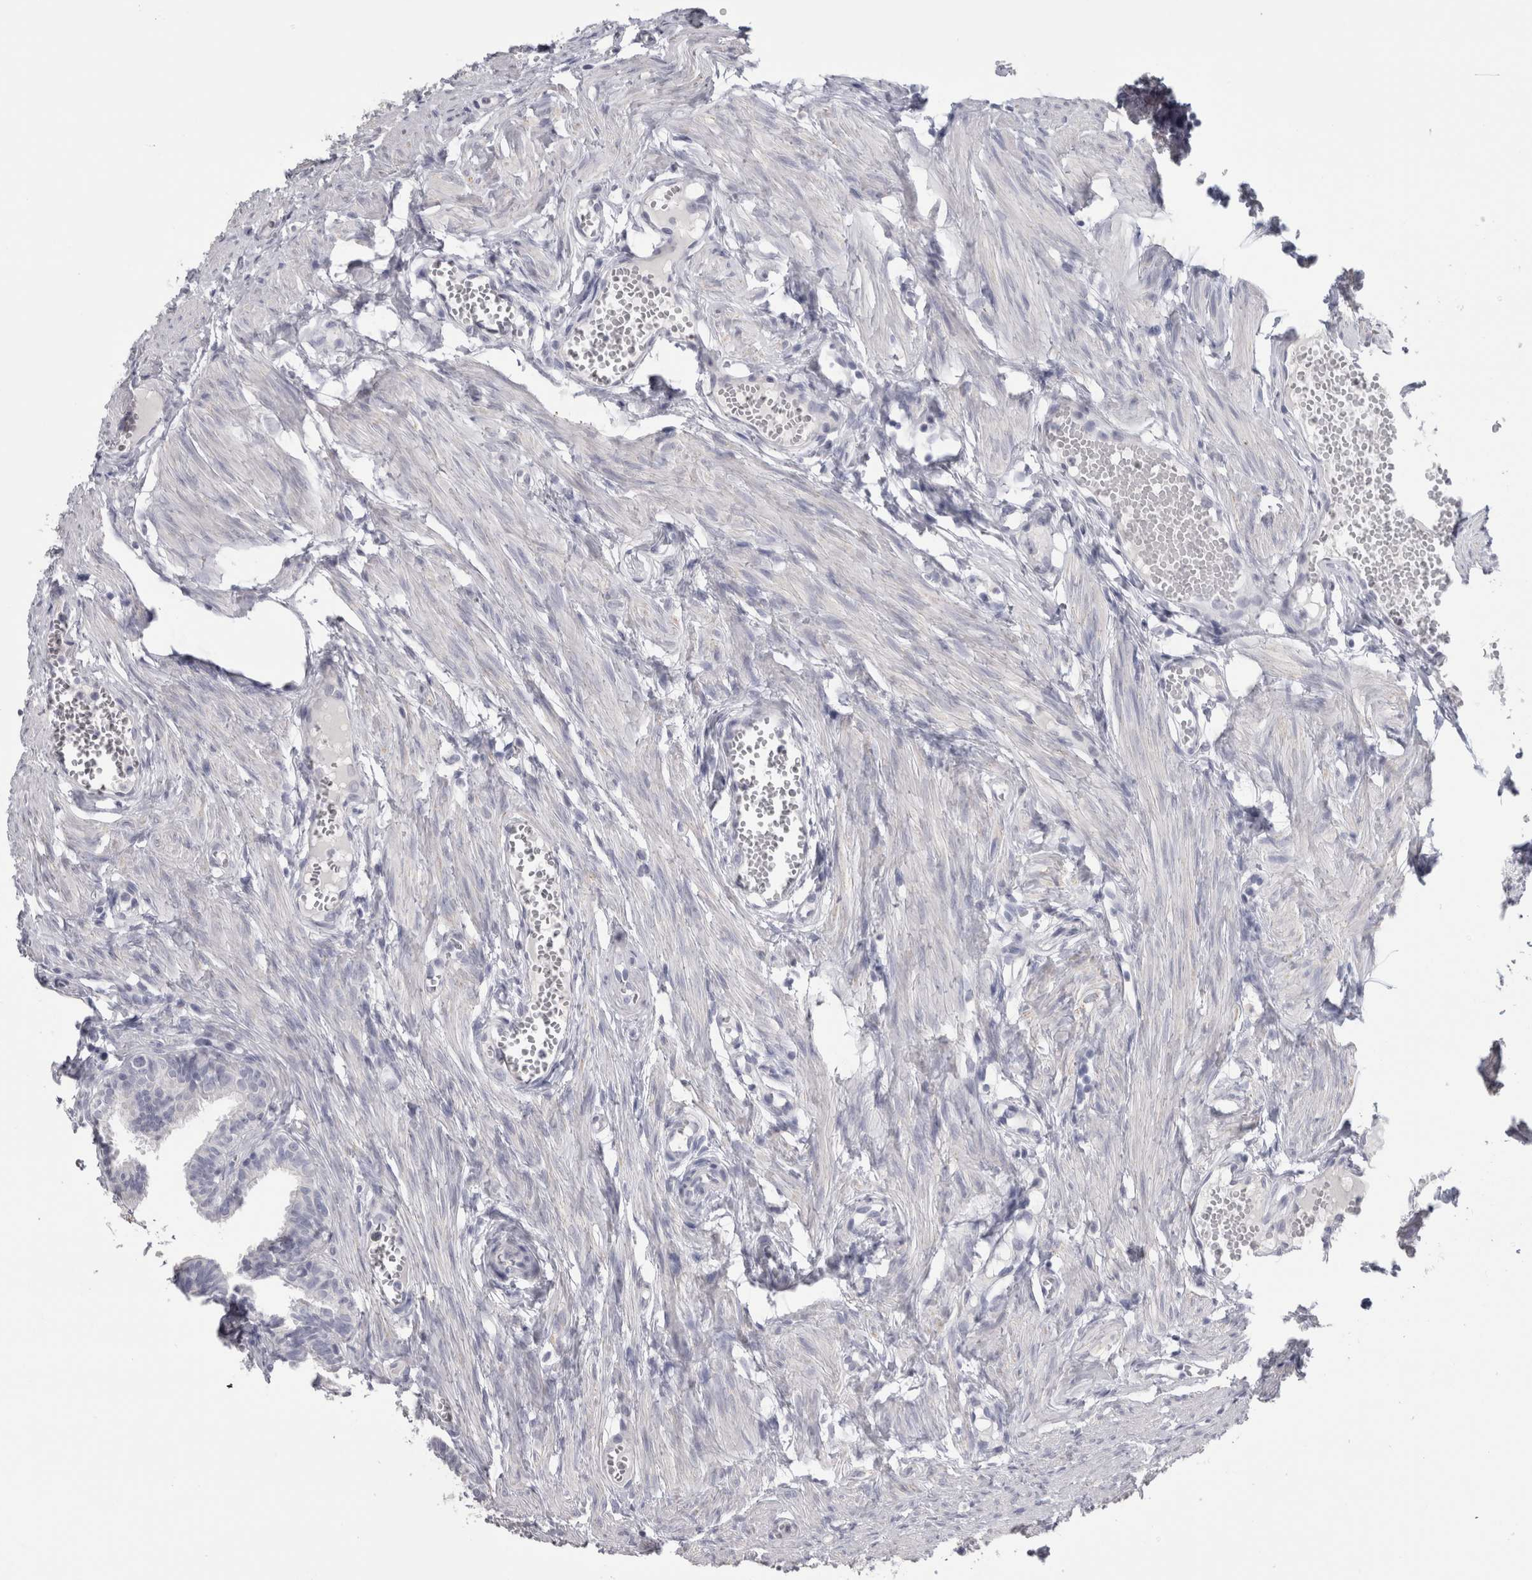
{"staining": {"intensity": "negative", "quantity": "none", "location": "none"}, "tissue": "fallopian tube", "cell_type": "Glandular cells", "image_type": "normal", "snomed": [{"axis": "morphology", "description": "Normal tissue, NOS"}, {"axis": "topography", "description": "Fallopian tube"}, {"axis": "topography", "description": "Ovary"}], "caption": "The IHC micrograph has no significant positivity in glandular cells of fallopian tube.", "gene": "MSMB", "patient": {"sex": "female", "age": 23}}